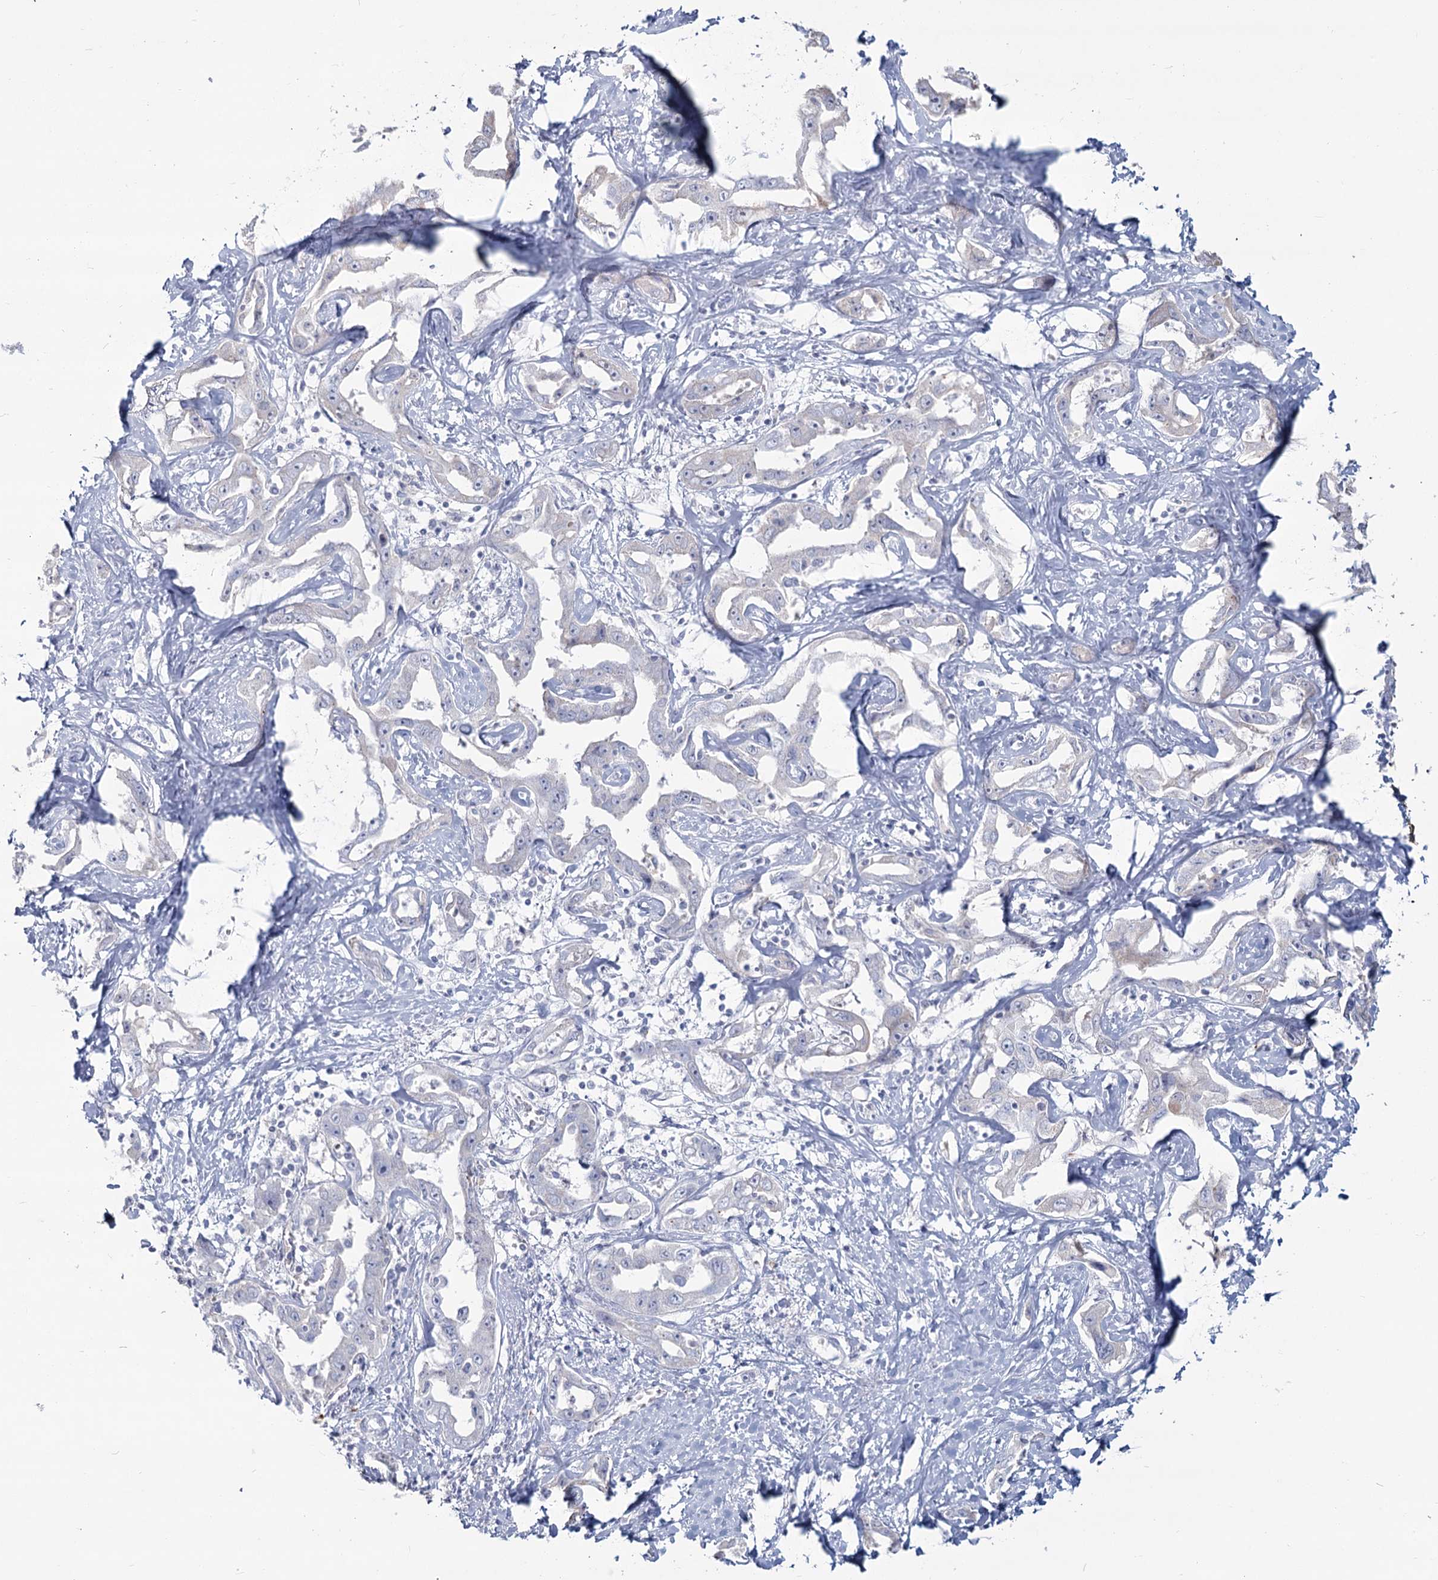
{"staining": {"intensity": "negative", "quantity": "none", "location": "none"}, "tissue": "liver cancer", "cell_type": "Tumor cells", "image_type": "cancer", "snomed": [{"axis": "morphology", "description": "Cholangiocarcinoma"}, {"axis": "topography", "description": "Liver"}], "caption": "Immunohistochemistry (IHC) photomicrograph of liver cholangiocarcinoma stained for a protein (brown), which demonstrates no staining in tumor cells. Brightfield microscopy of IHC stained with DAB (brown) and hematoxylin (blue), captured at high magnification.", "gene": "SLC6A19", "patient": {"sex": "male", "age": 59}}